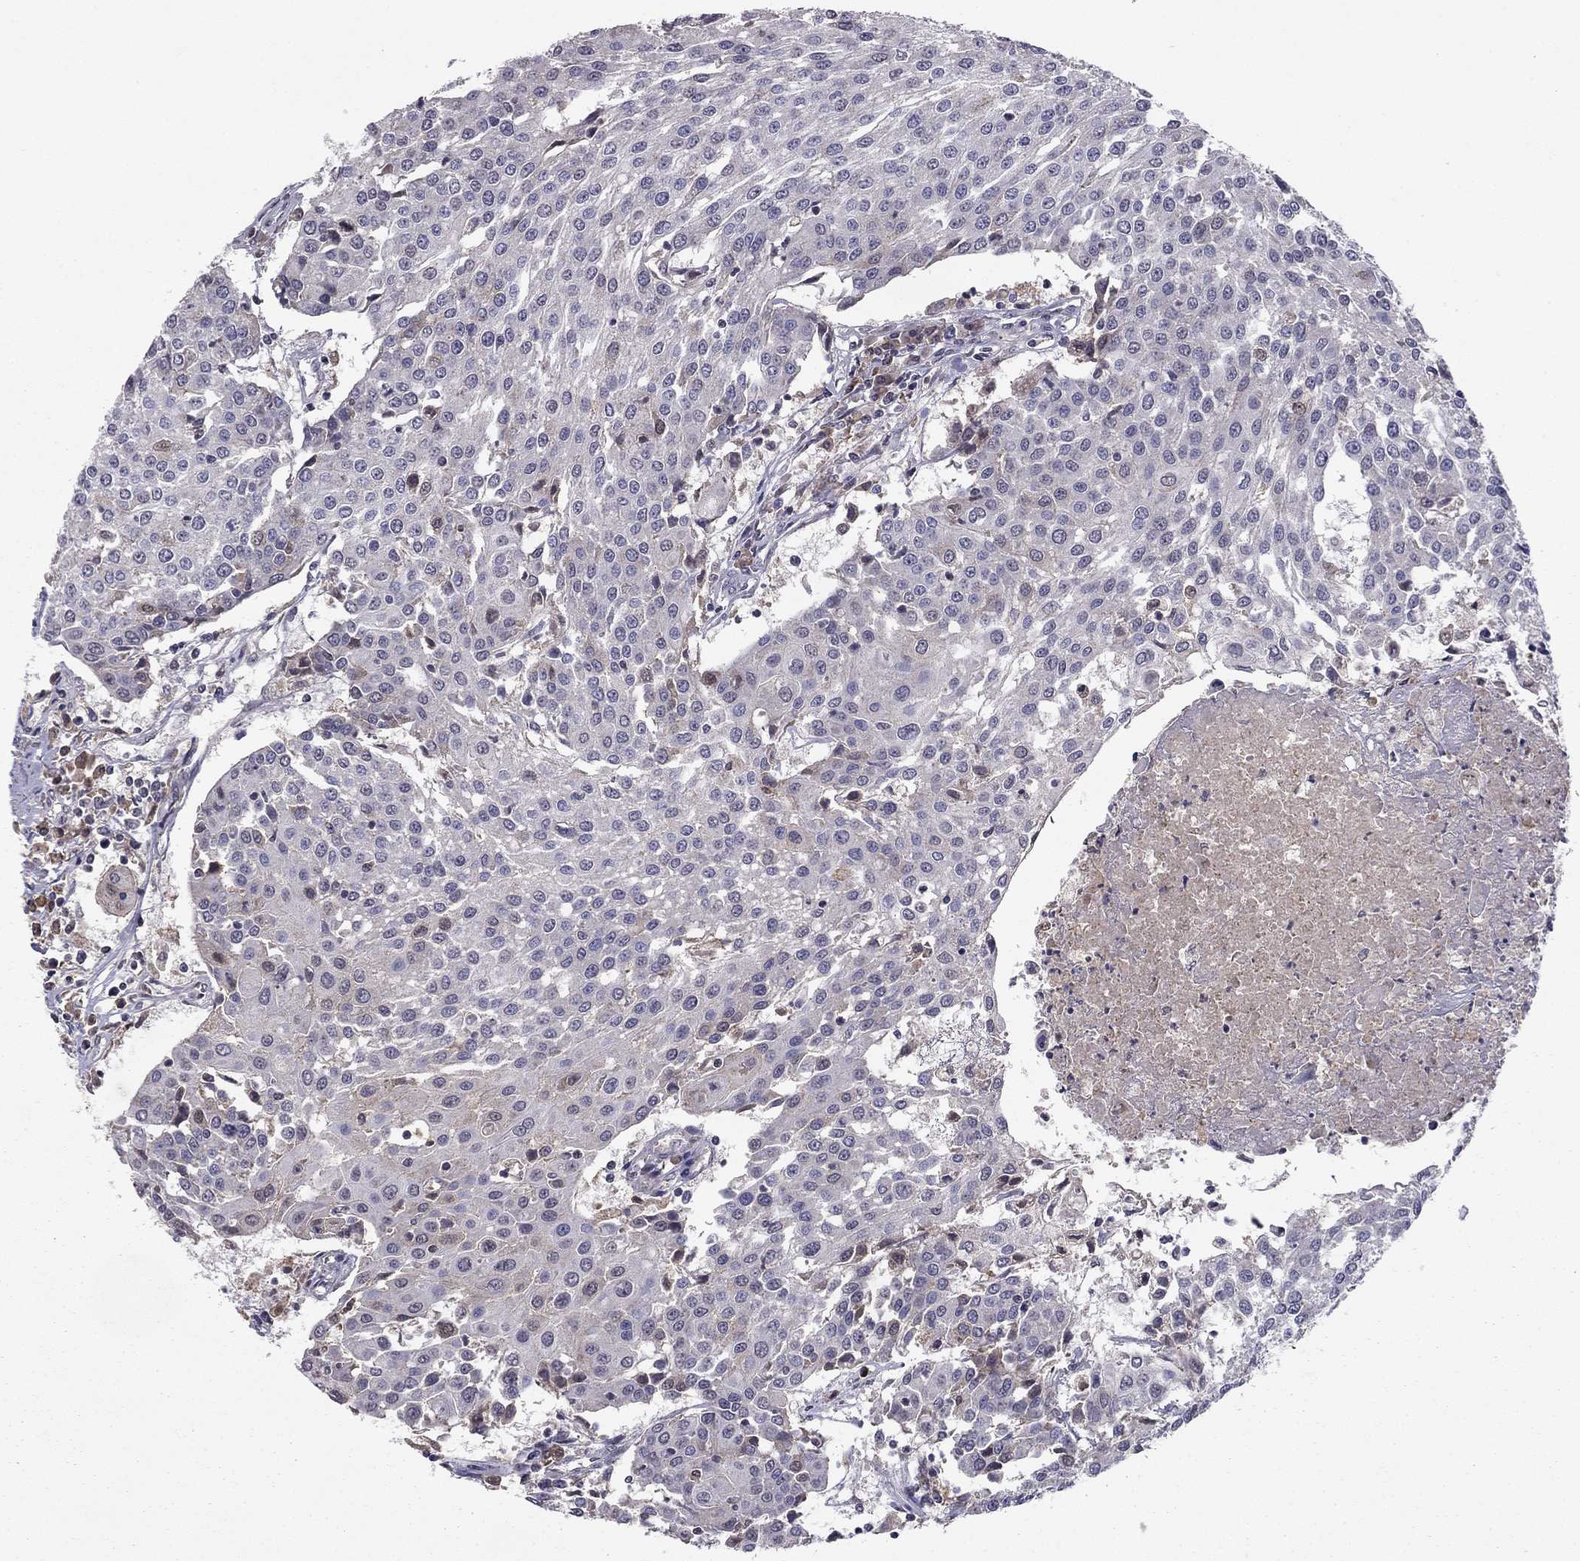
{"staining": {"intensity": "negative", "quantity": "none", "location": "none"}, "tissue": "urothelial cancer", "cell_type": "Tumor cells", "image_type": "cancer", "snomed": [{"axis": "morphology", "description": "Urothelial carcinoma, High grade"}, {"axis": "topography", "description": "Urinary bladder"}], "caption": "Immunohistochemical staining of human urothelial carcinoma (high-grade) exhibits no significant staining in tumor cells.", "gene": "HCN1", "patient": {"sex": "female", "age": 85}}